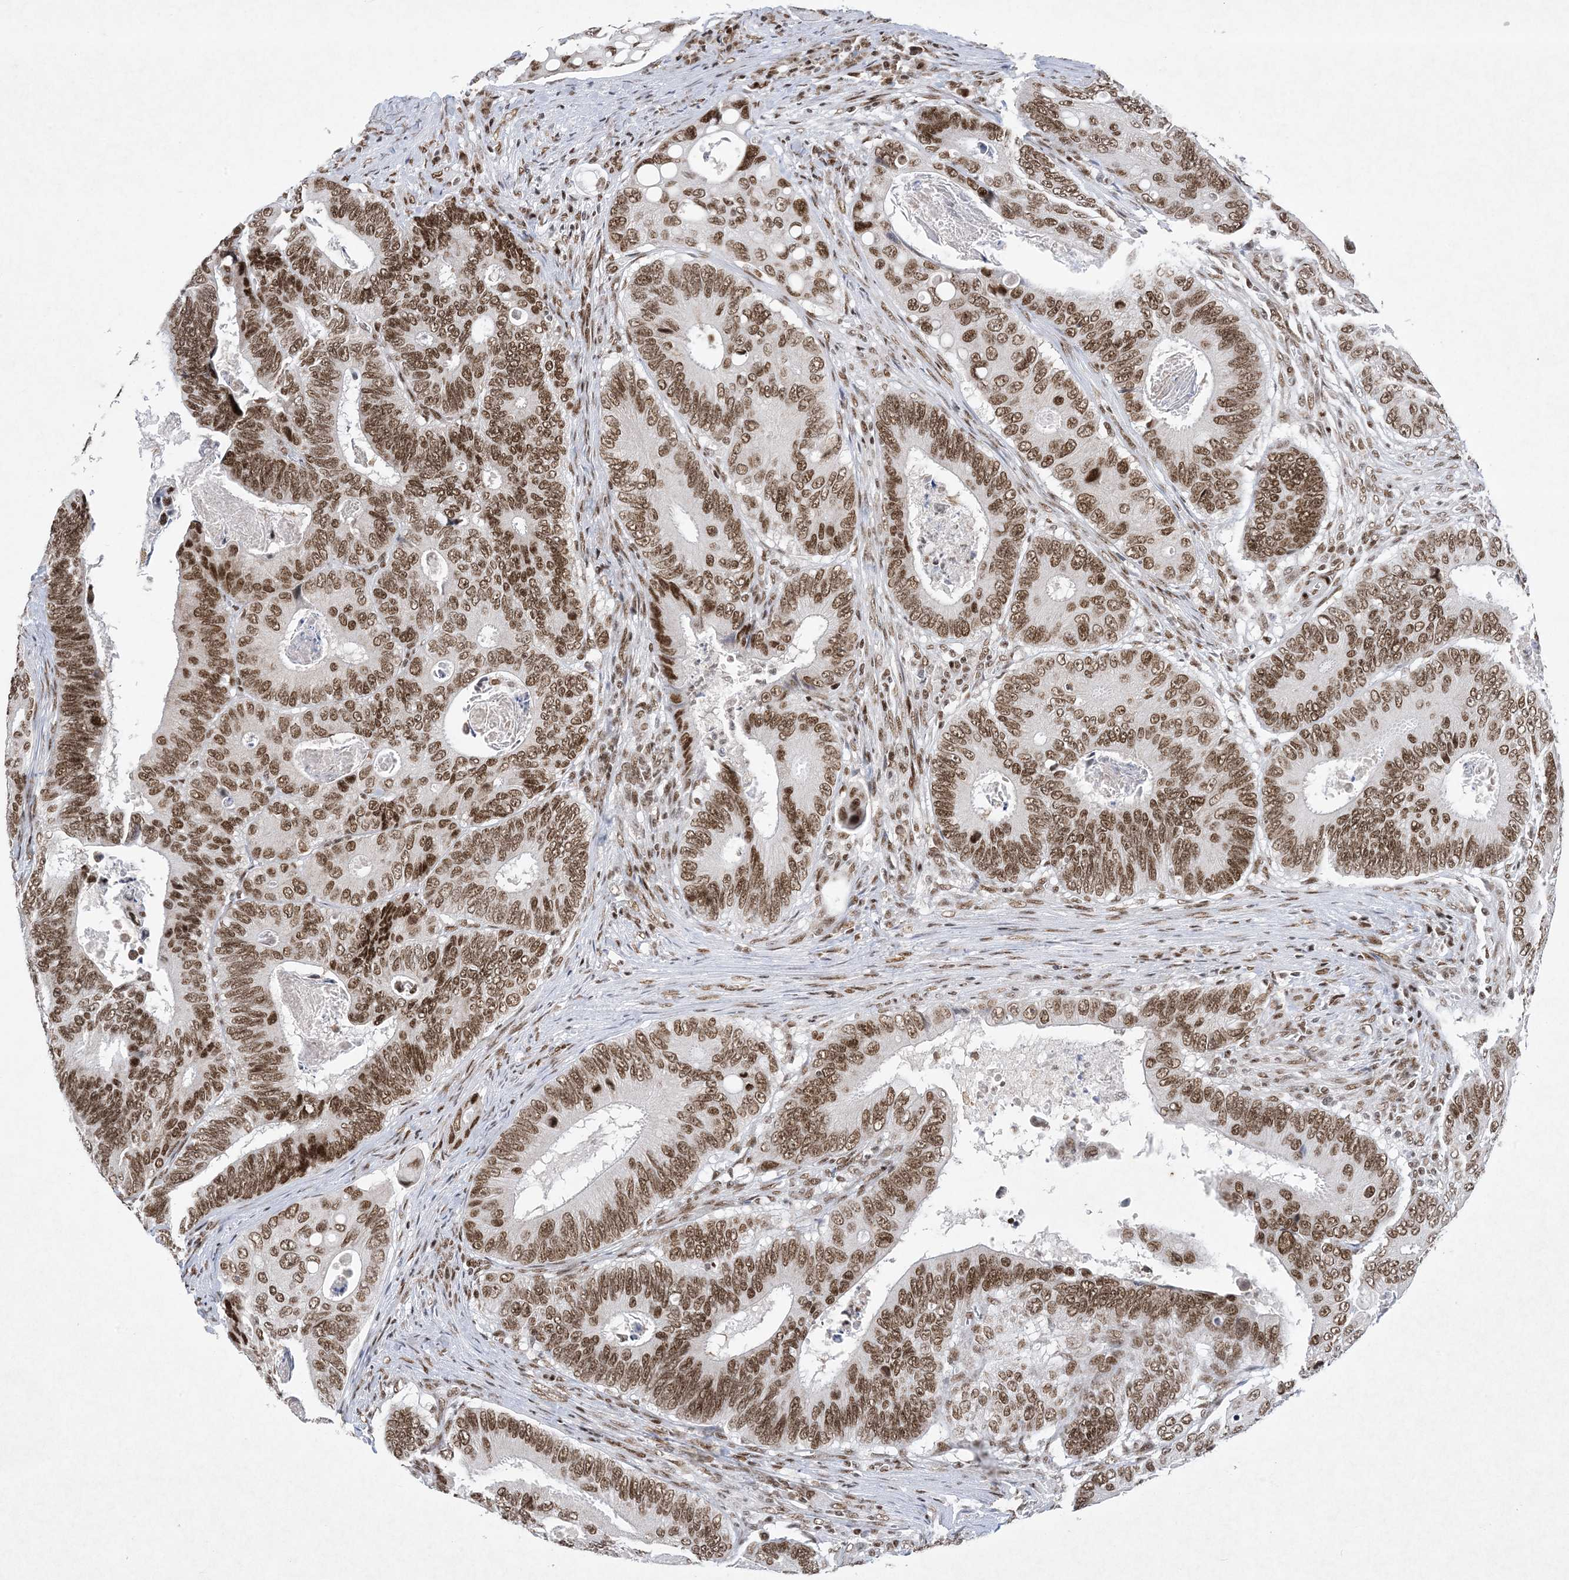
{"staining": {"intensity": "moderate", "quantity": ">75%", "location": "nuclear"}, "tissue": "colorectal cancer", "cell_type": "Tumor cells", "image_type": "cancer", "snomed": [{"axis": "morphology", "description": "Inflammation, NOS"}, {"axis": "morphology", "description": "Adenocarcinoma, NOS"}, {"axis": "topography", "description": "Colon"}], "caption": "Adenocarcinoma (colorectal) tissue reveals moderate nuclear expression in approximately >75% of tumor cells", "gene": "PKNOX2", "patient": {"sex": "male", "age": 72}}